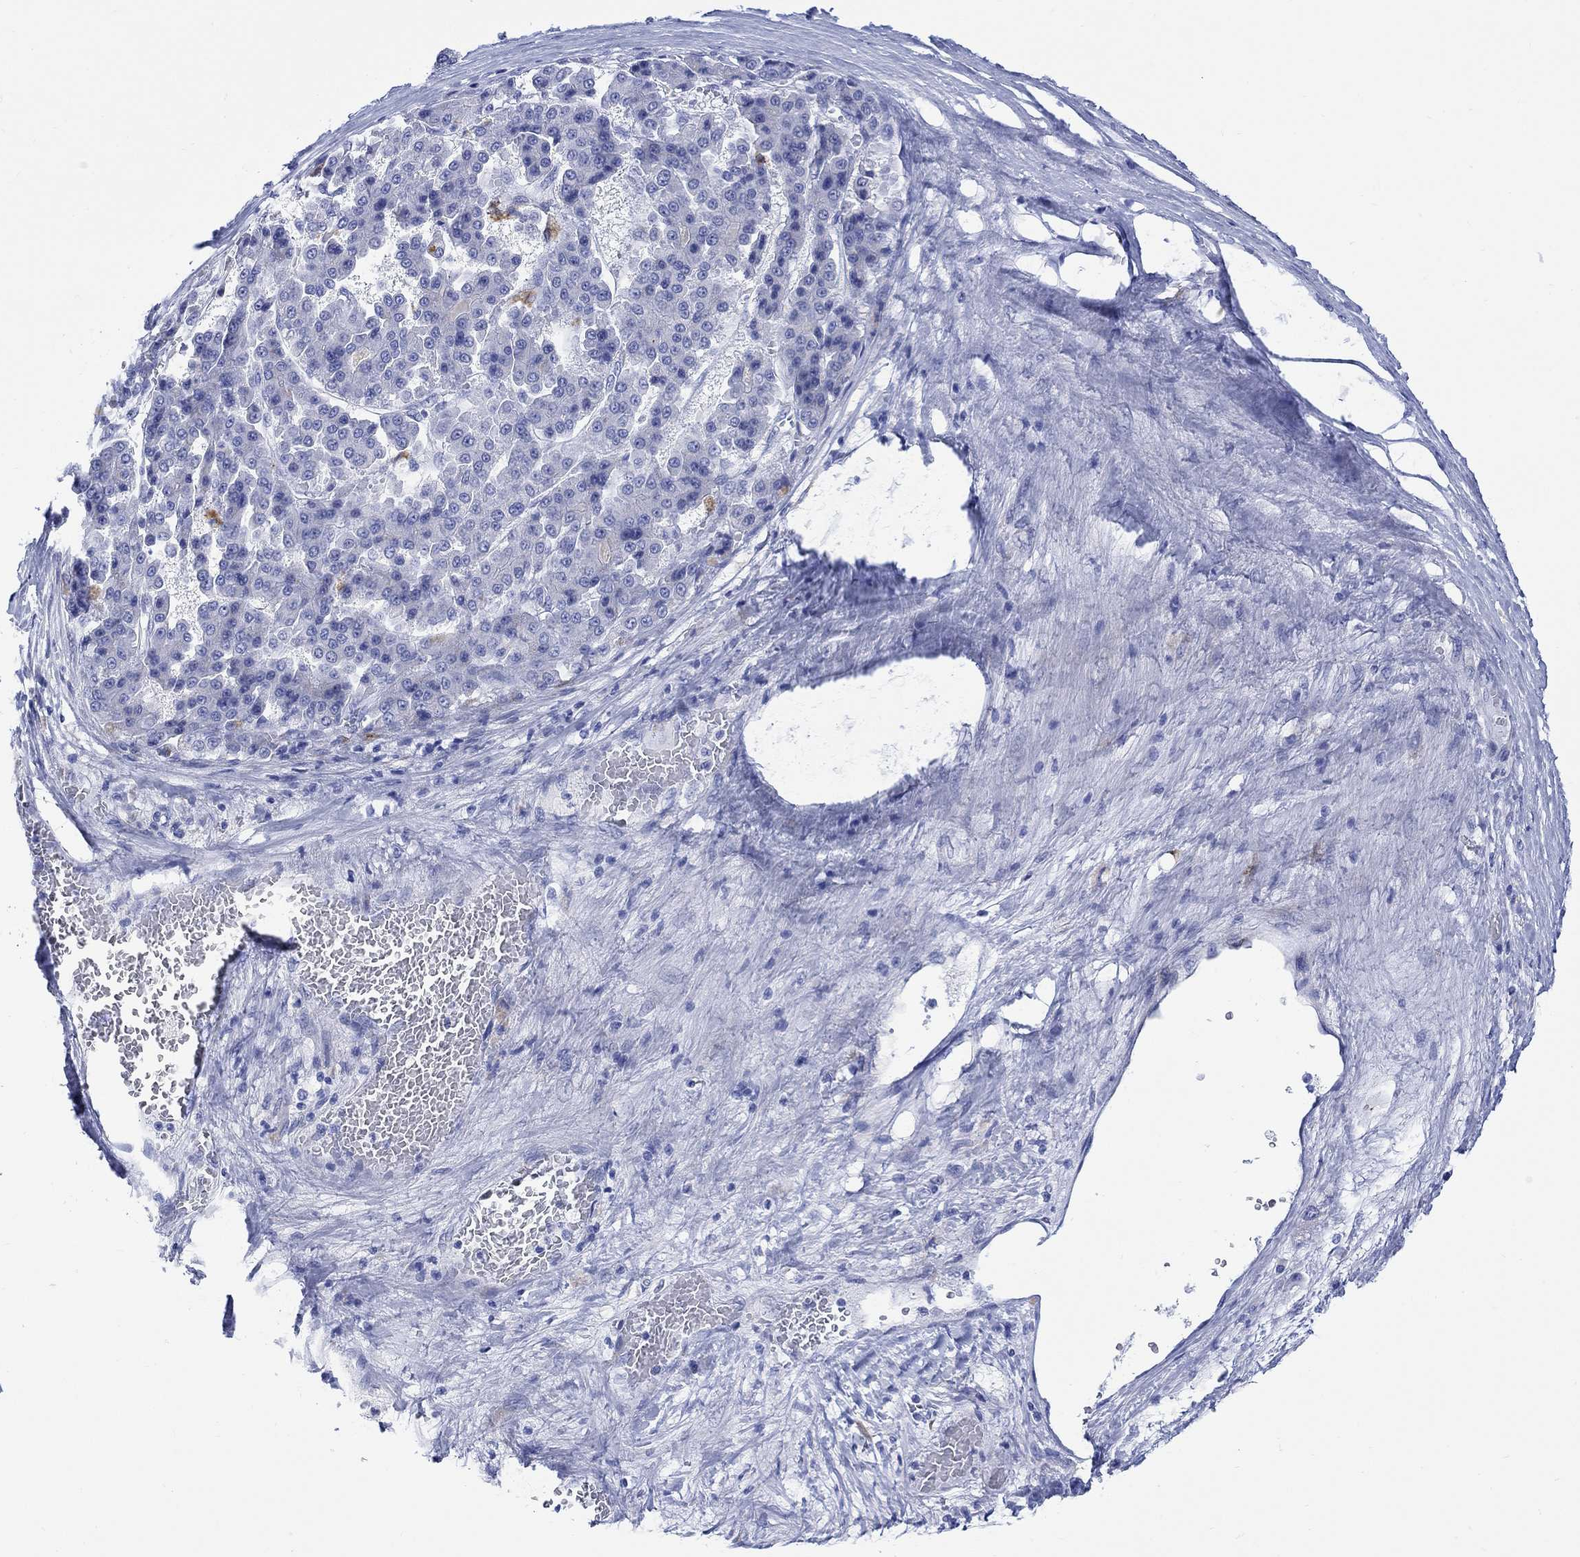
{"staining": {"intensity": "negative", "quantity": "none", "location": "none"}, "tissue": "liver cancer", "cell_type": "Tumor cells", "image_type": "cancer", "snomed": [{"axis": "morphology", "description": "Carcinoma, Hepatocellular, NOS"}, {"axis": "topography", "description": "Liver"}], "caption": "Human liver cancer (hepatocellular carcinoma) stained for a protein using immunohistochemistry (IHC) displays no expression in tumor cells.", "gene": "MYL1", "patient": {"sex": "male", "age": 70}}